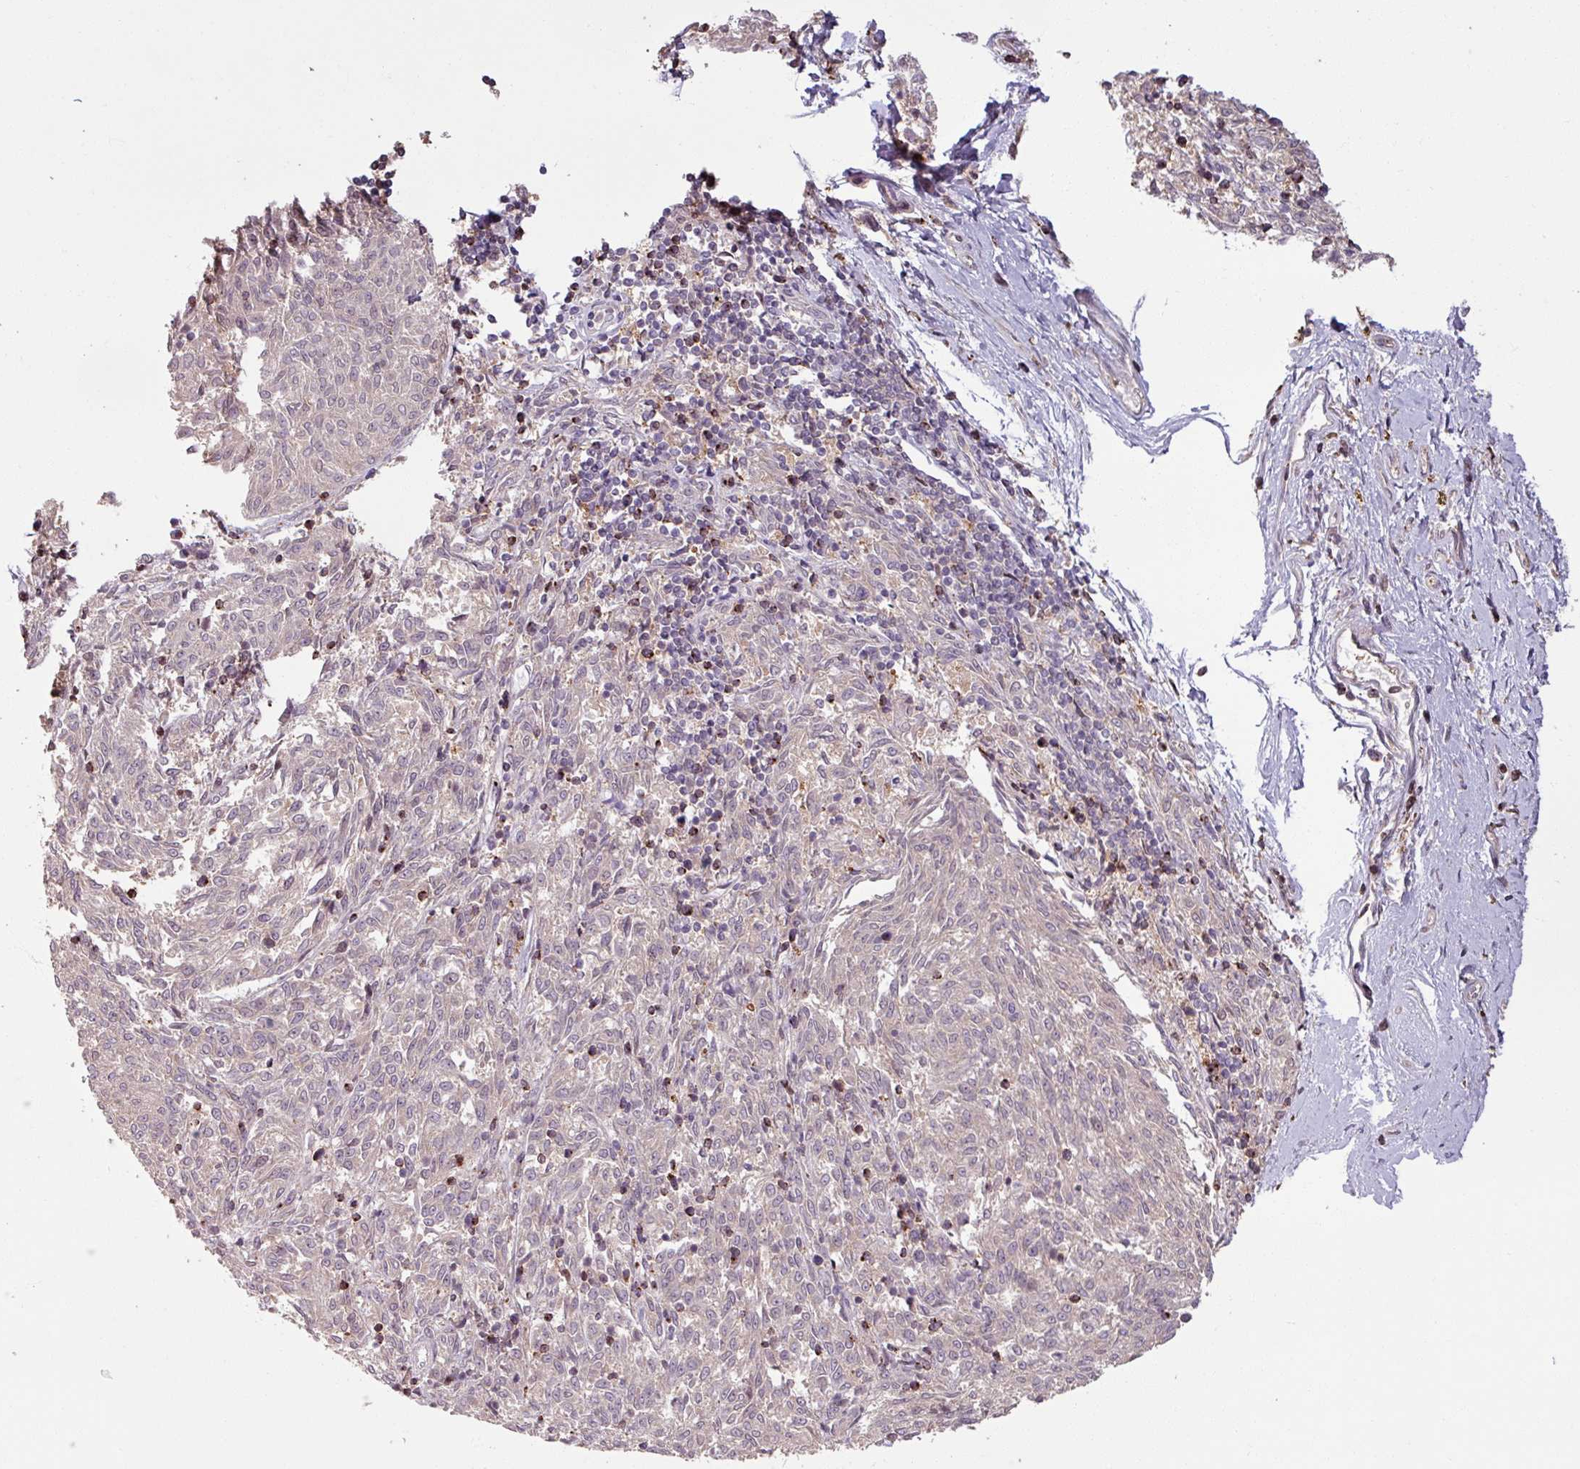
{"staining": {"intensity": "negative", "quantity": "none", "location": "none"}, "tissue": "melanoma", "cell_type": "Tumor cells", "image_type": "cancer", "snomed": [{"axis": "morphology", "description": "Malignant melanoma, NOS"}, {"axis": "topography", "description": "Skin"}], "caption": "Image shows no significant protein staining in tumor cells of melanoma.", "gene": "OR6B1", "patient": {"sex": "female", "age": 72}}